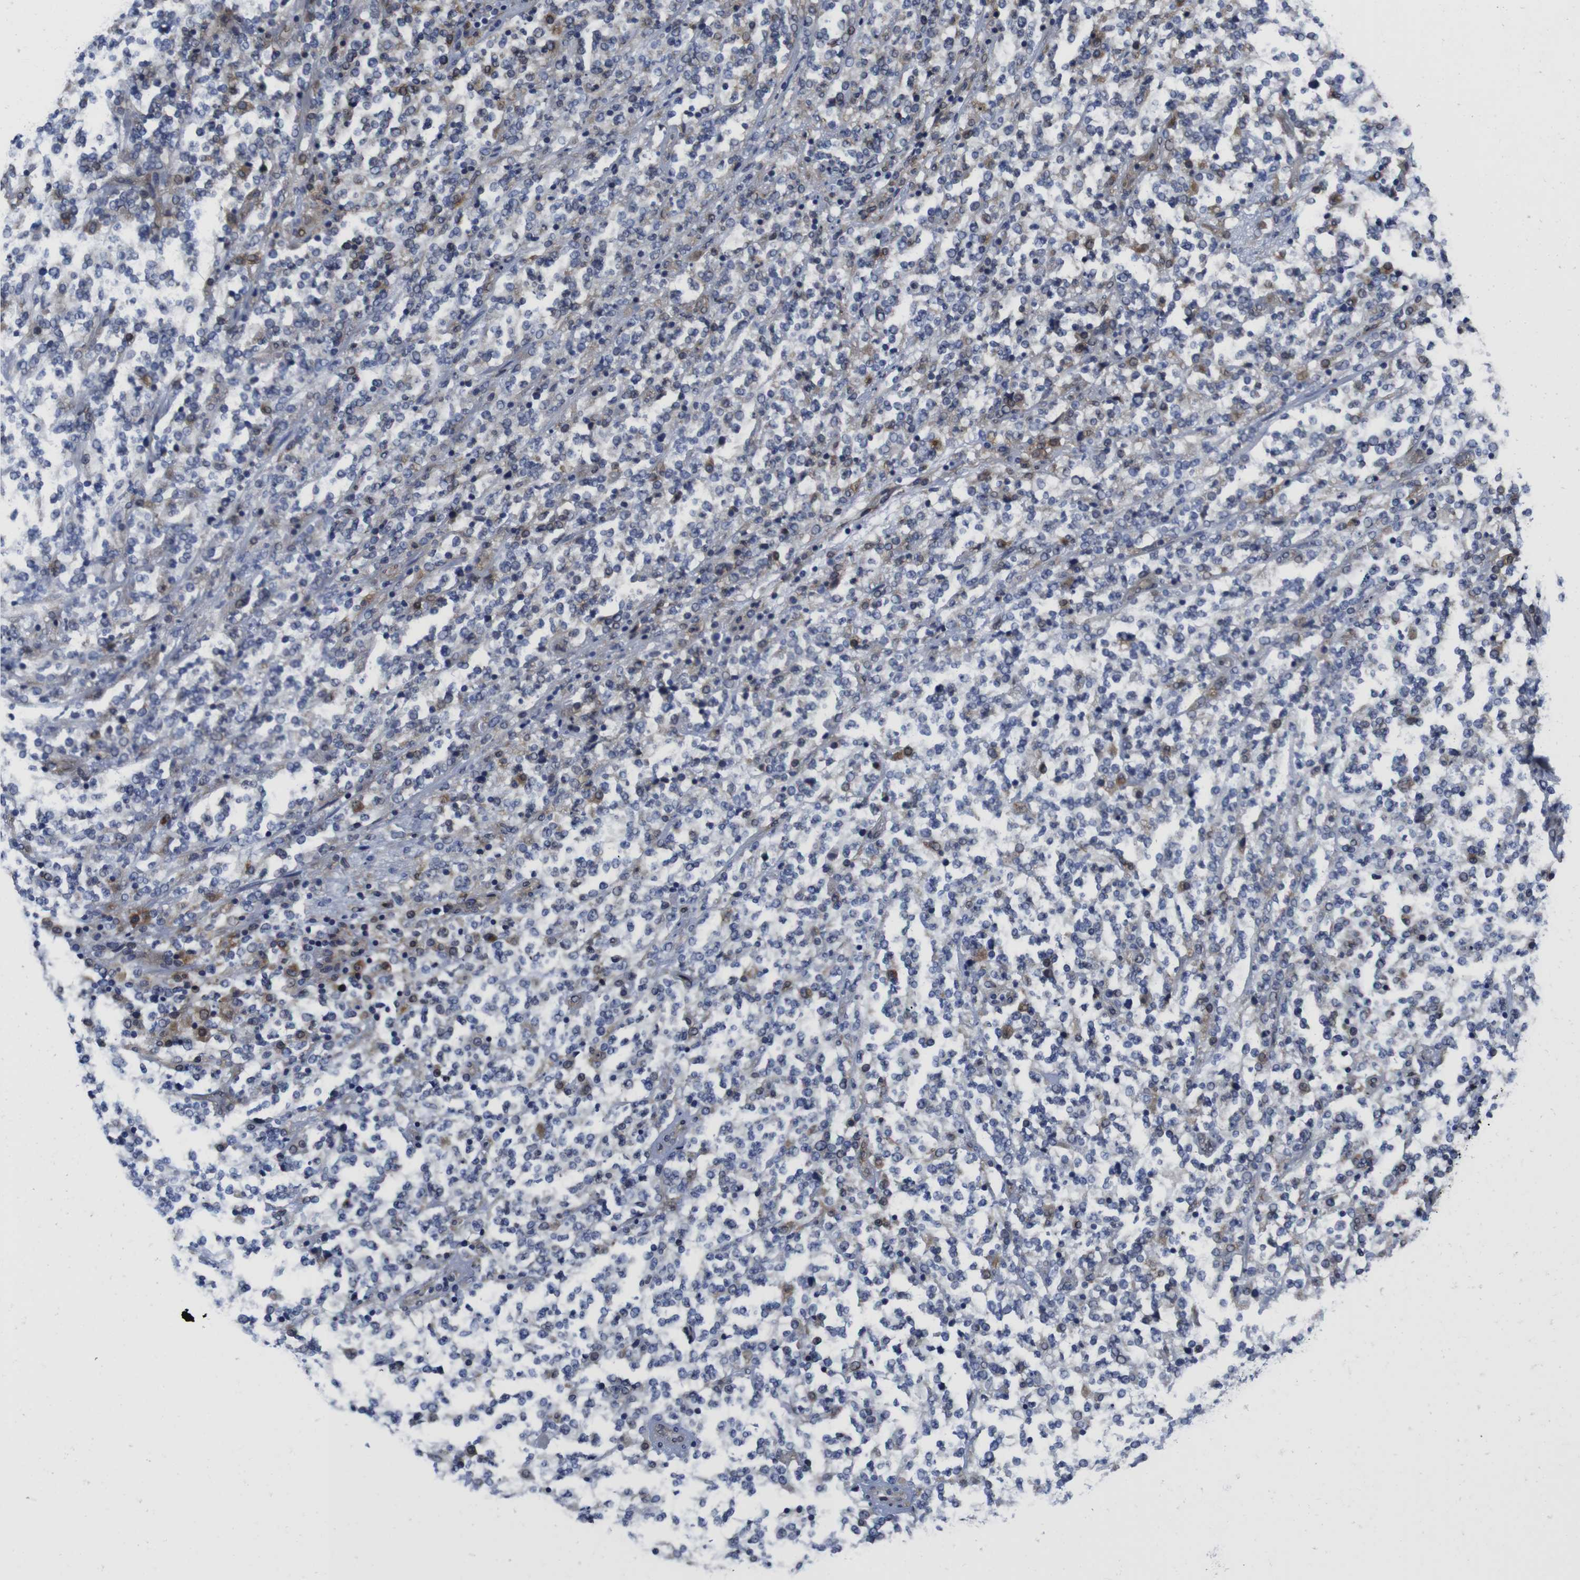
{"staining": {"intensity": "moderate", "quantity": "<25%", "location": "cytoplasmic/membranous"}, "tissue": "lymphoma", "cell_type": "Tumor cells", "image_type": "cancer", "snomed": [{"axis": "morphology", "description": "Malignant lymphoma, non-Hodgkin's type, High grade"}, {"axis": "topography", "description": "Soft tissue"}], "caption": "Tumor cells reveal low levels of moderate cytoplasmic/membranous staining in approximately <25% of cells in human lymphoma. (DAB IHC with brightfield microscopy, high magnification).", "gene": "EIF4A1", "patient": {"sex": "male", "age": 18}}